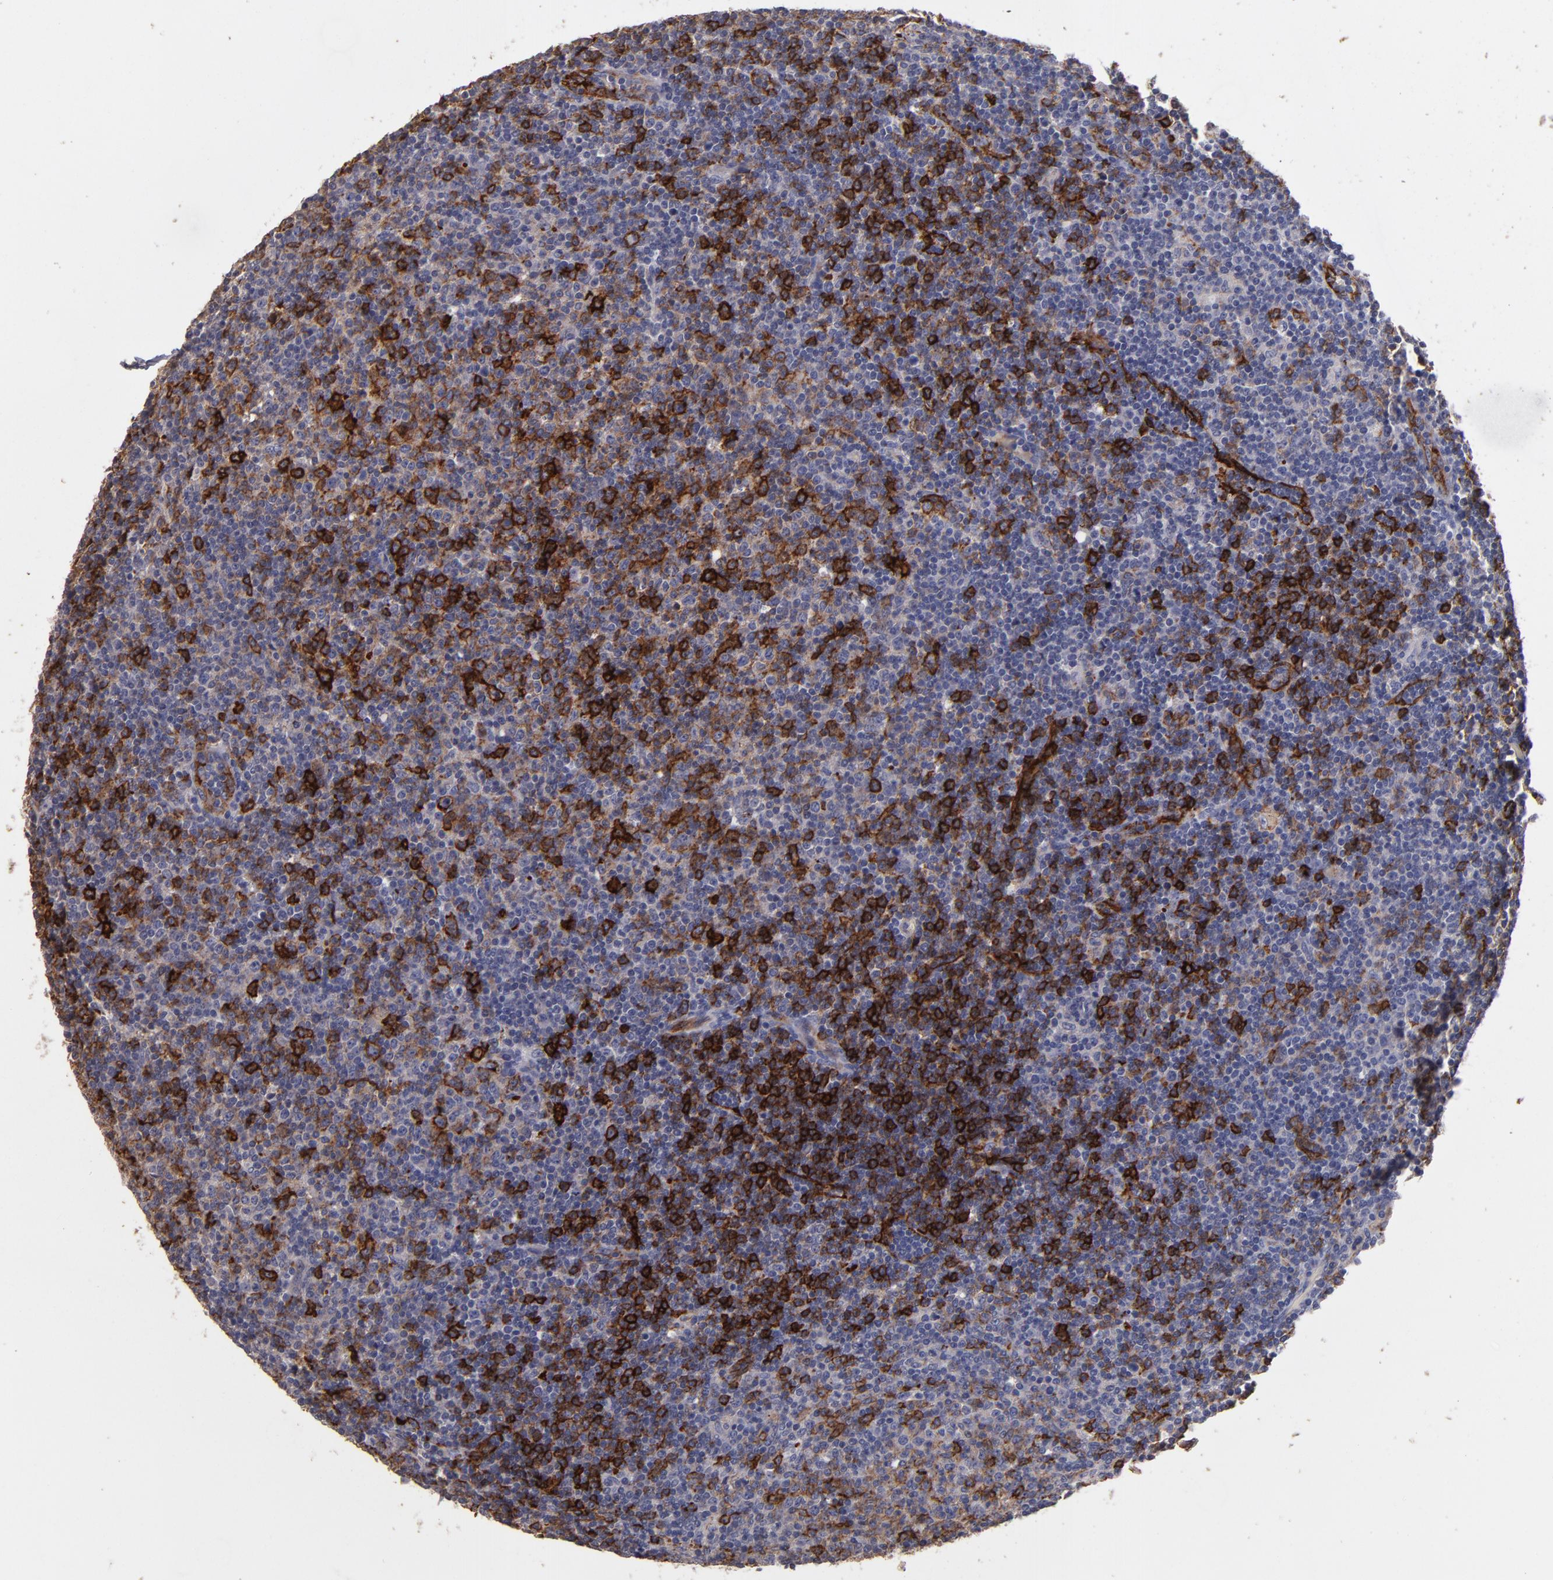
{"staining": {"intensity": "strong", "quantity": "25%-75%", "location": "cytoplasmic/membranous"}, "tissue": "lymphoma", "cell_type": "Tumor cells", "image_type": "cancer", "snomed": [{"axis": "morphology", "description": "Malignant lymphoma, non-Hodgkin's type, Low grade"}, {"axis": "topography", "description": "Lymph node"}], "caption": "Tumor cells show high levels of strong cytoplasmic/membranous staining in approximately 25%-75% of cells in human low-grade malignant lymphoma, non-Hodgkin's type. The staining was performed using DAB (3,3'-diaminobenzidine), with brown indicating positive protein expression. Nuclei are stained blue with hematoxylin.", "gene": "CLDN5", "patient": {"sex": "male", "age": 70}}